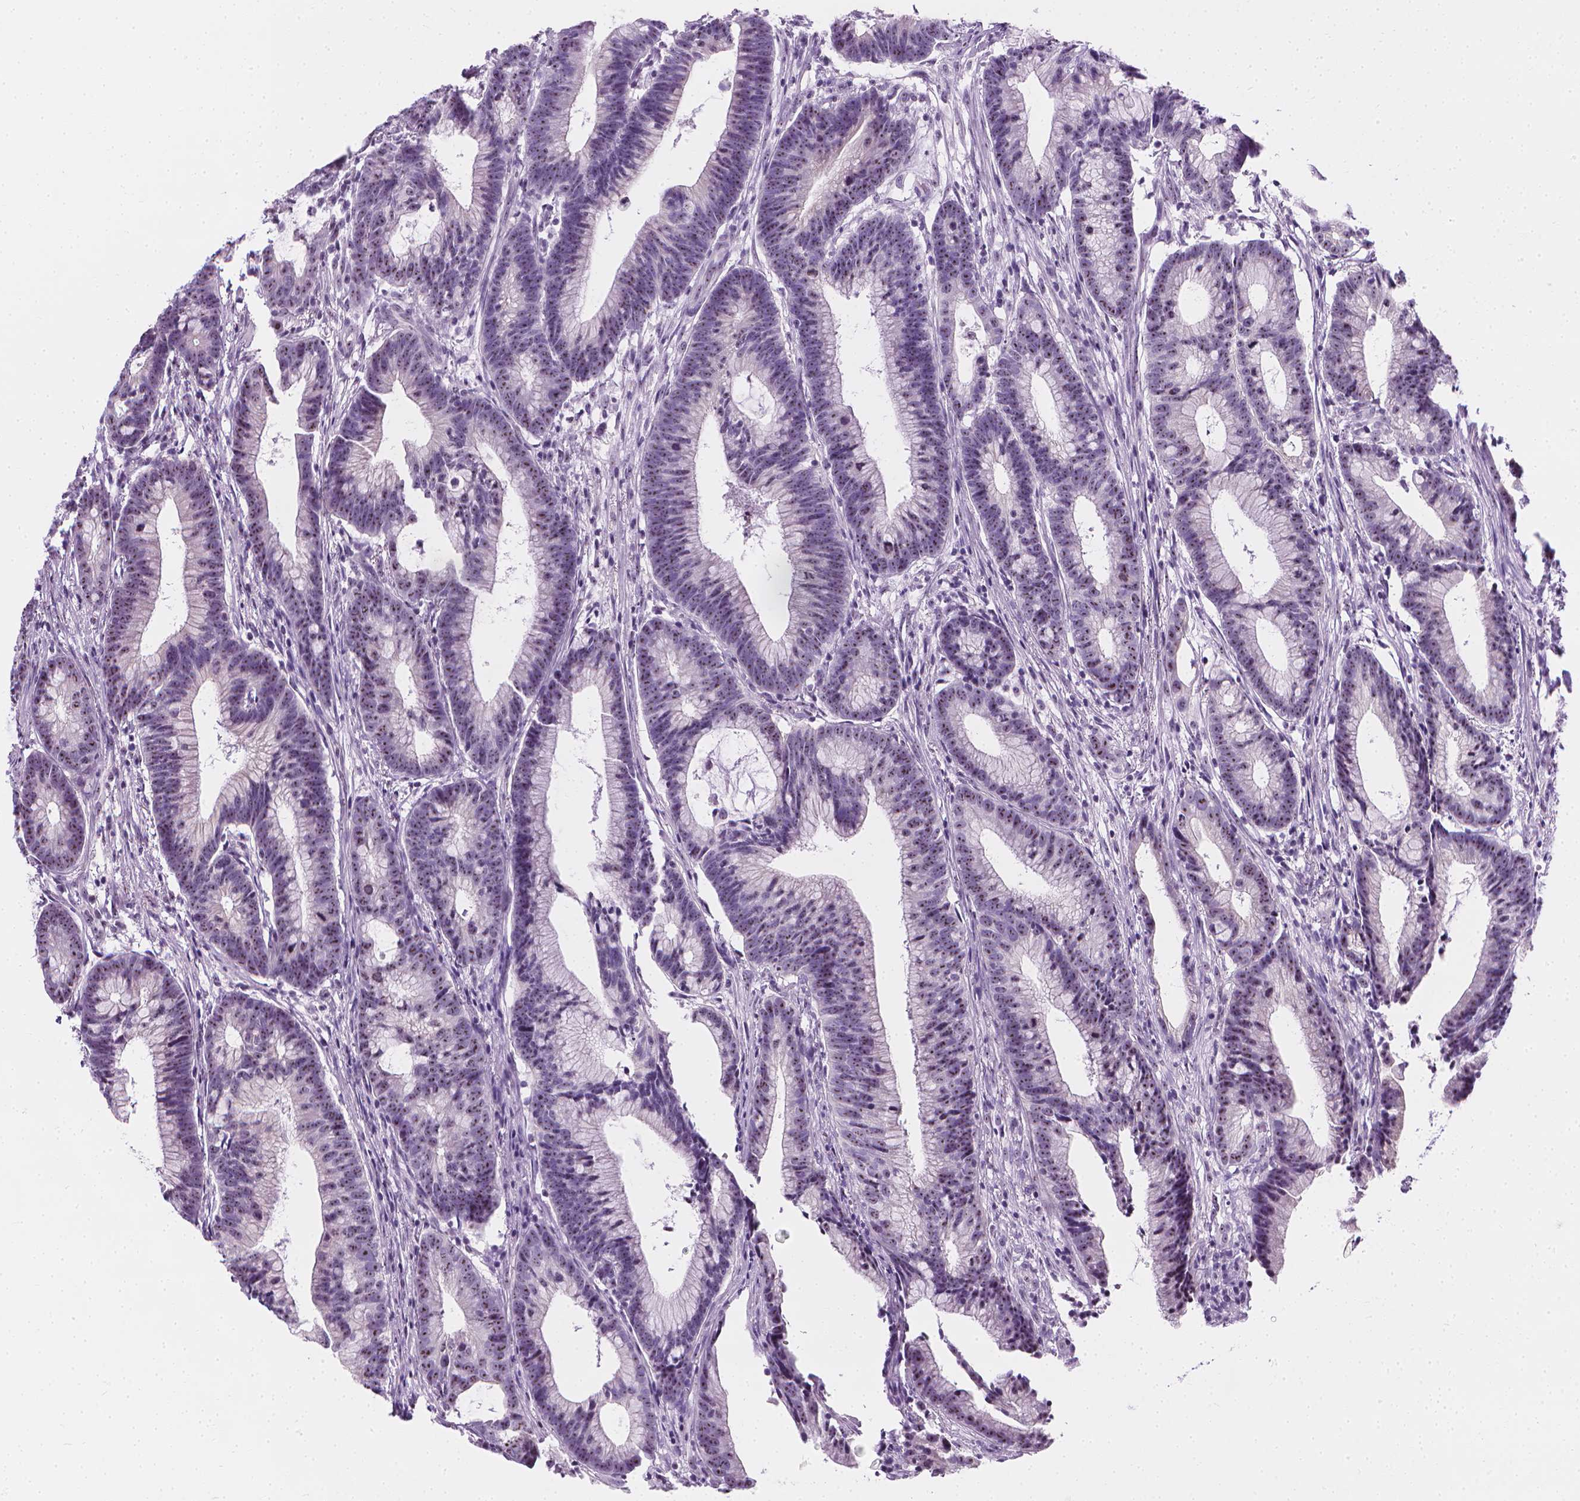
{"staining": {"intensity": "weak", "quantity": "25%-75%", "location": "nuclear"}, "tissue": "colorectal cancer", "cell_type": "Tumor cells", "image_type": "cancer", "snomed": [{"axis": "morphology", "description": "Adenocarcinoma, NOS"}, {"axis": "topography", "description": "Colon"}], "caption": "The photomicrograph demonstrates a brown stain indicating the presence of a protein in the nuclear of tumor cells in colorectal cancer (adenocarcinoma).", "gene": "NOL7", "patient": {"sex": "female", "age": 78}}